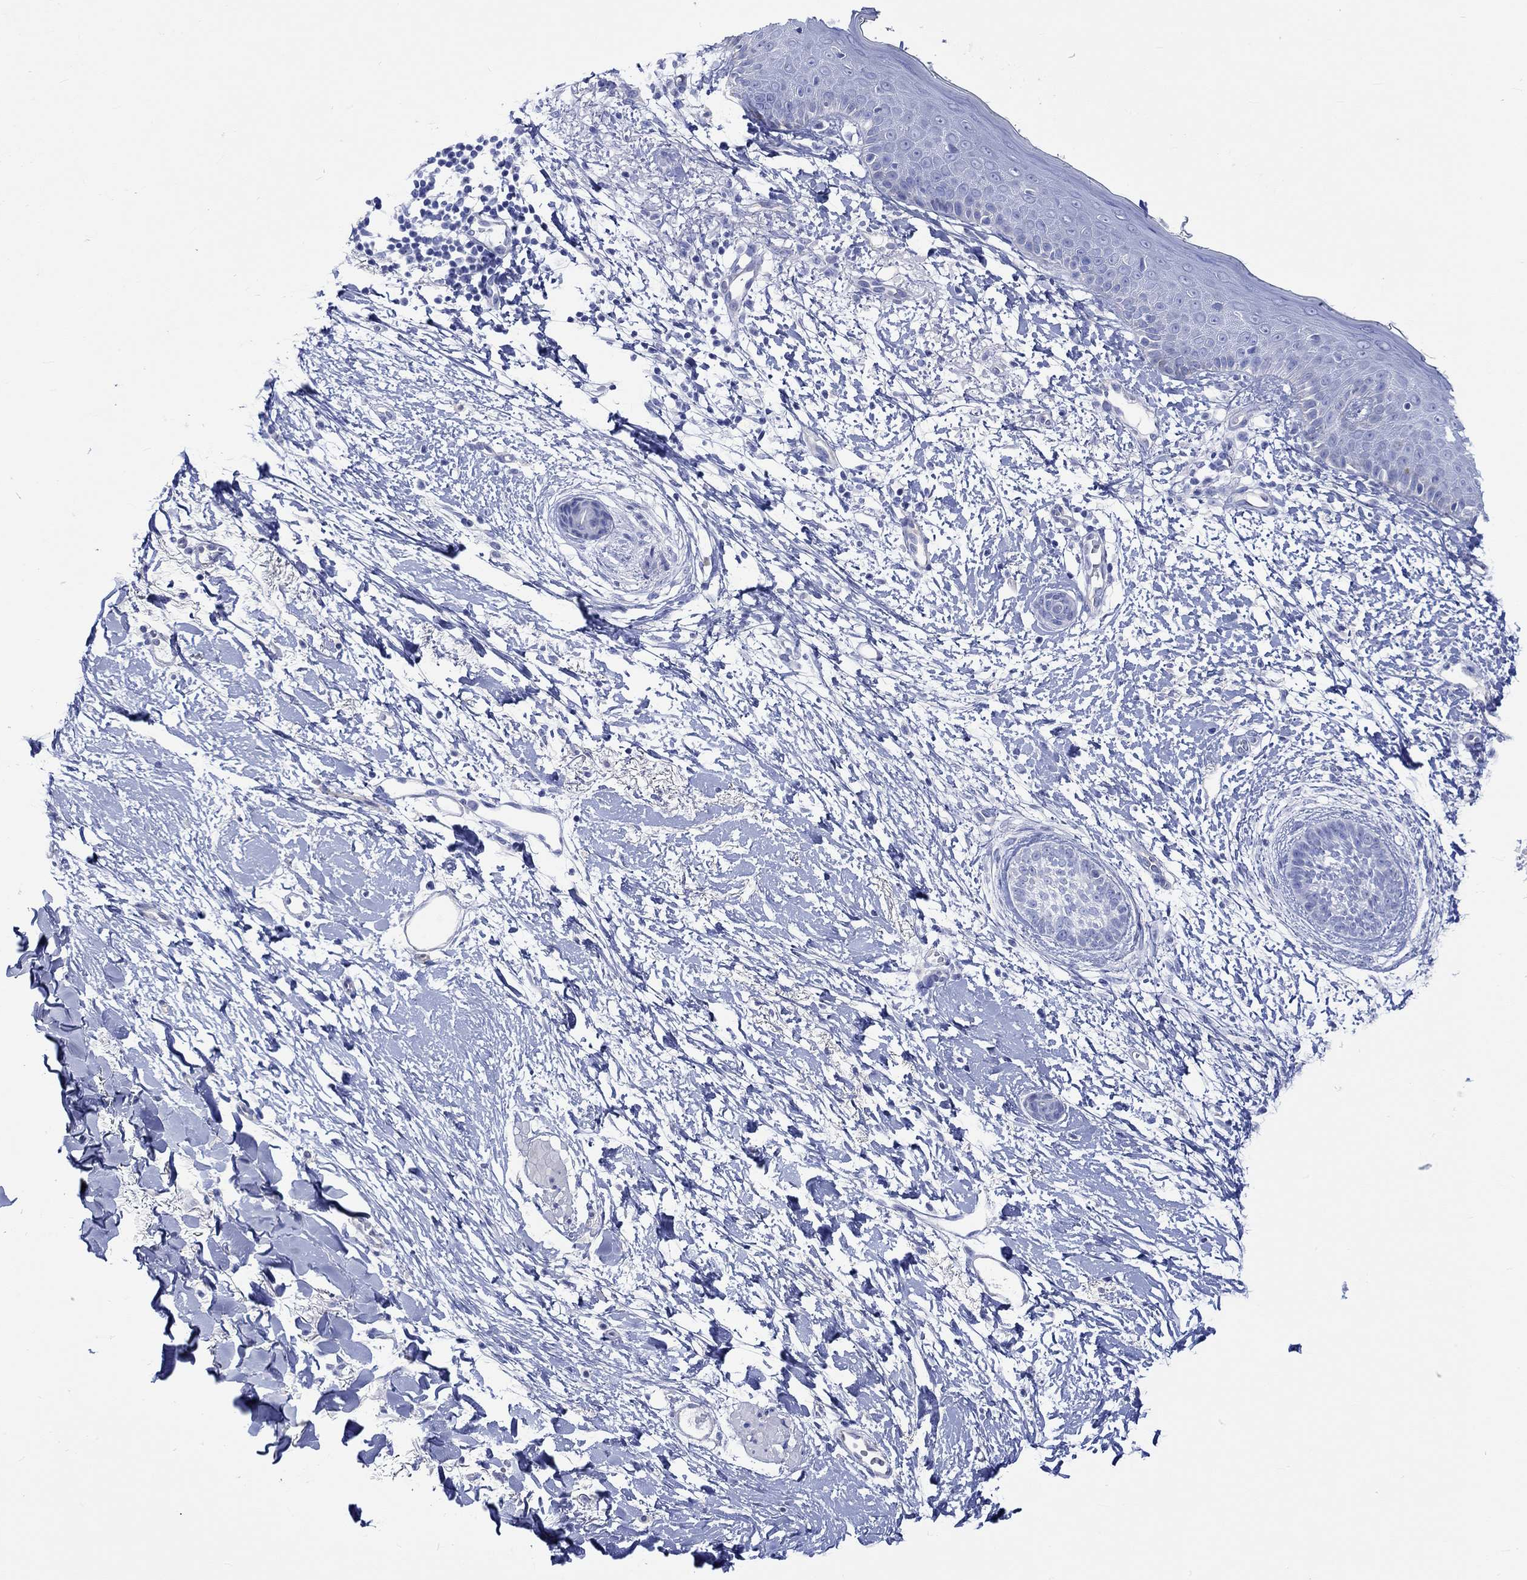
{"staining": {"intensity": "negative", "quantity": "none", "location": "none"}, "tissue": "skin cancer", "cell_type": "Tumor cells", "image_type": "cancer", "snomed": [{"axis": "morphology", "description": "Normal tissue, NOS"}, {"axis": "morphology", "description": "Basal cell carcinoma"}, {"axis": "topography", "description": "Skin"}], "caption": "A high-resolution photomicrograph shows immunohistochemistry staining of basal cell carcinoma (skin), which shows no significant staining in tumor cells.", "gene": "CPLX2", "patient": {"sex": "male", "age": 84}}